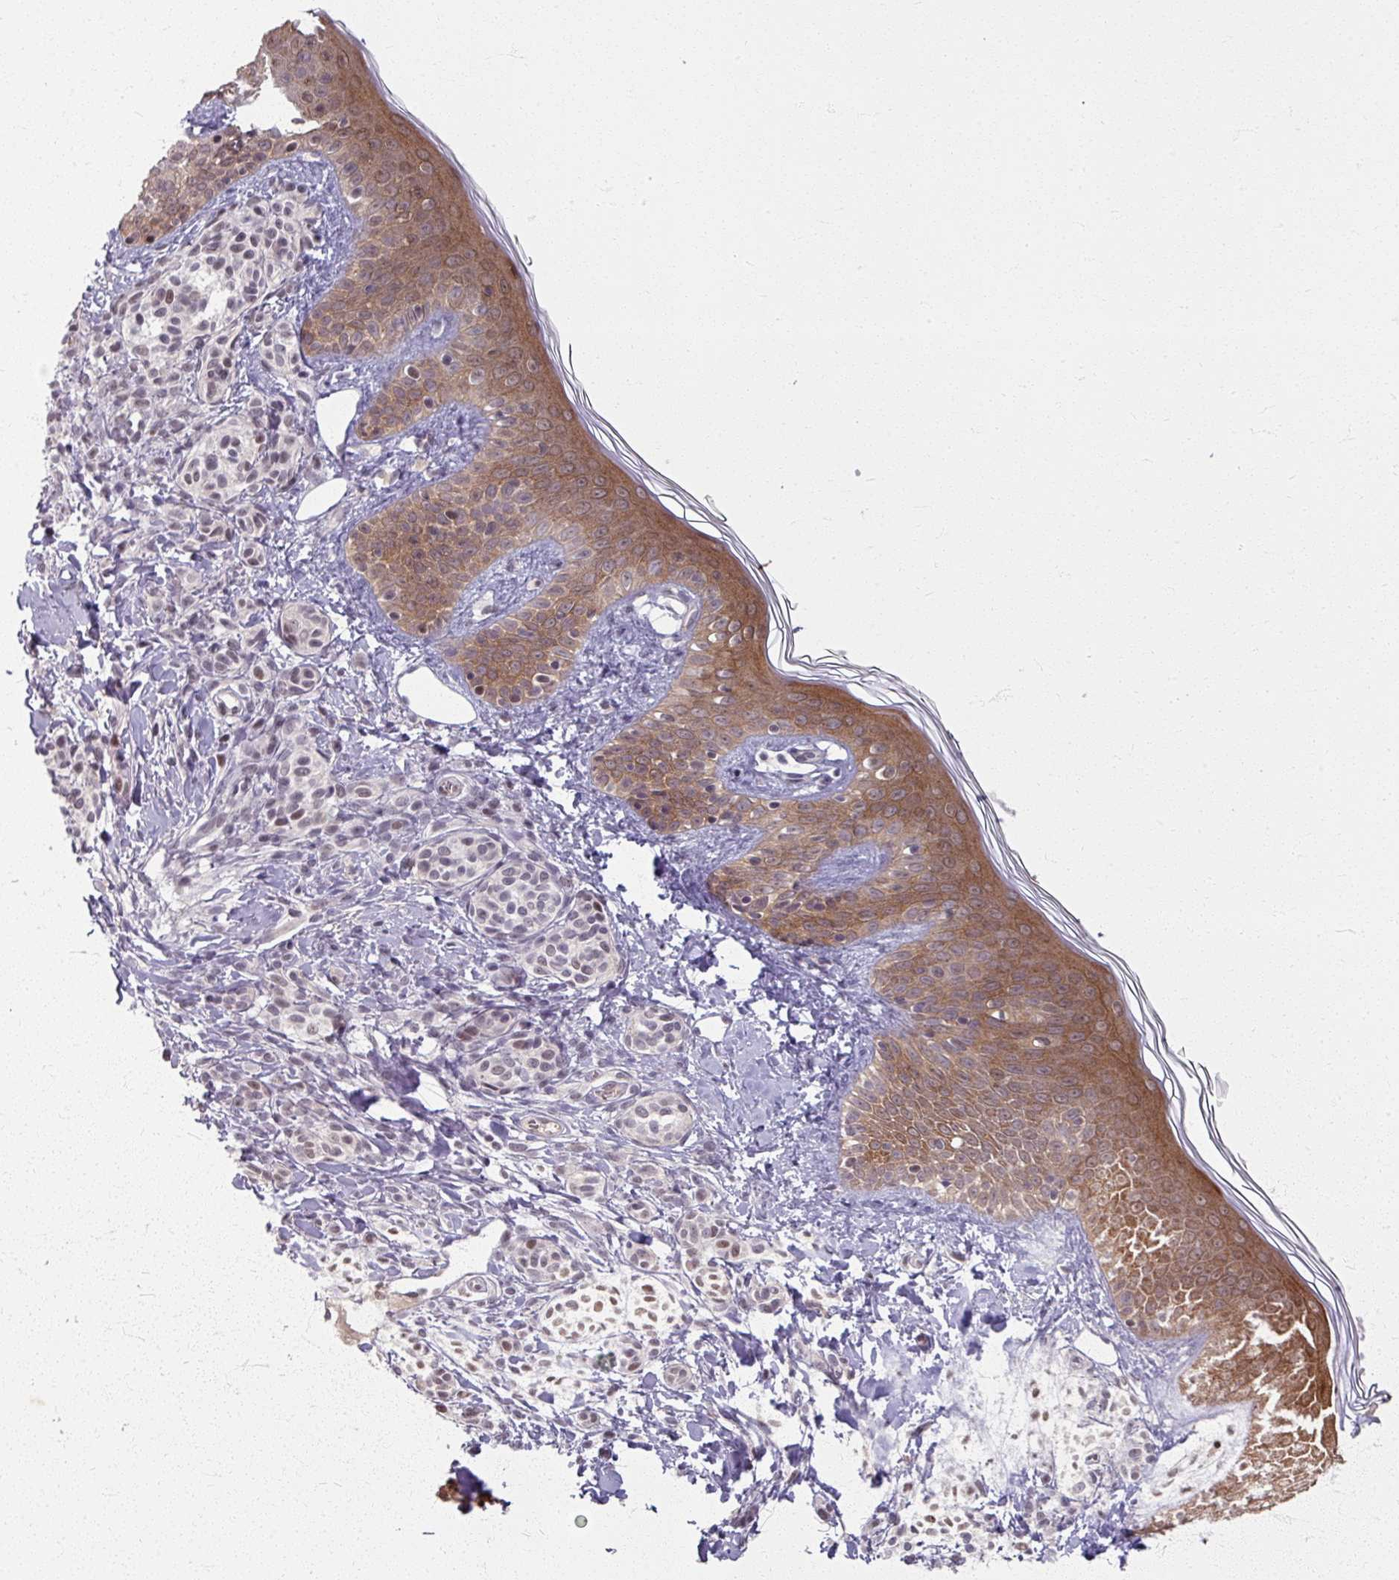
{"staining": {"intensity": "negative", "quantity": "none", "location": "none"}, "tissue": "skin", "cell_type": "Fibroblasts", "image_type": "normal", "snomed": [{"axis": "morphology", "description": "Normal tissue, NOS"}, {"axis": "topography", "description": "Skin"}], "caption": "The histopathology image displays no staining of fibroblasts in normal skin.", "gene": "KLC3", "patient": {"sex": "male", "age": 16}}